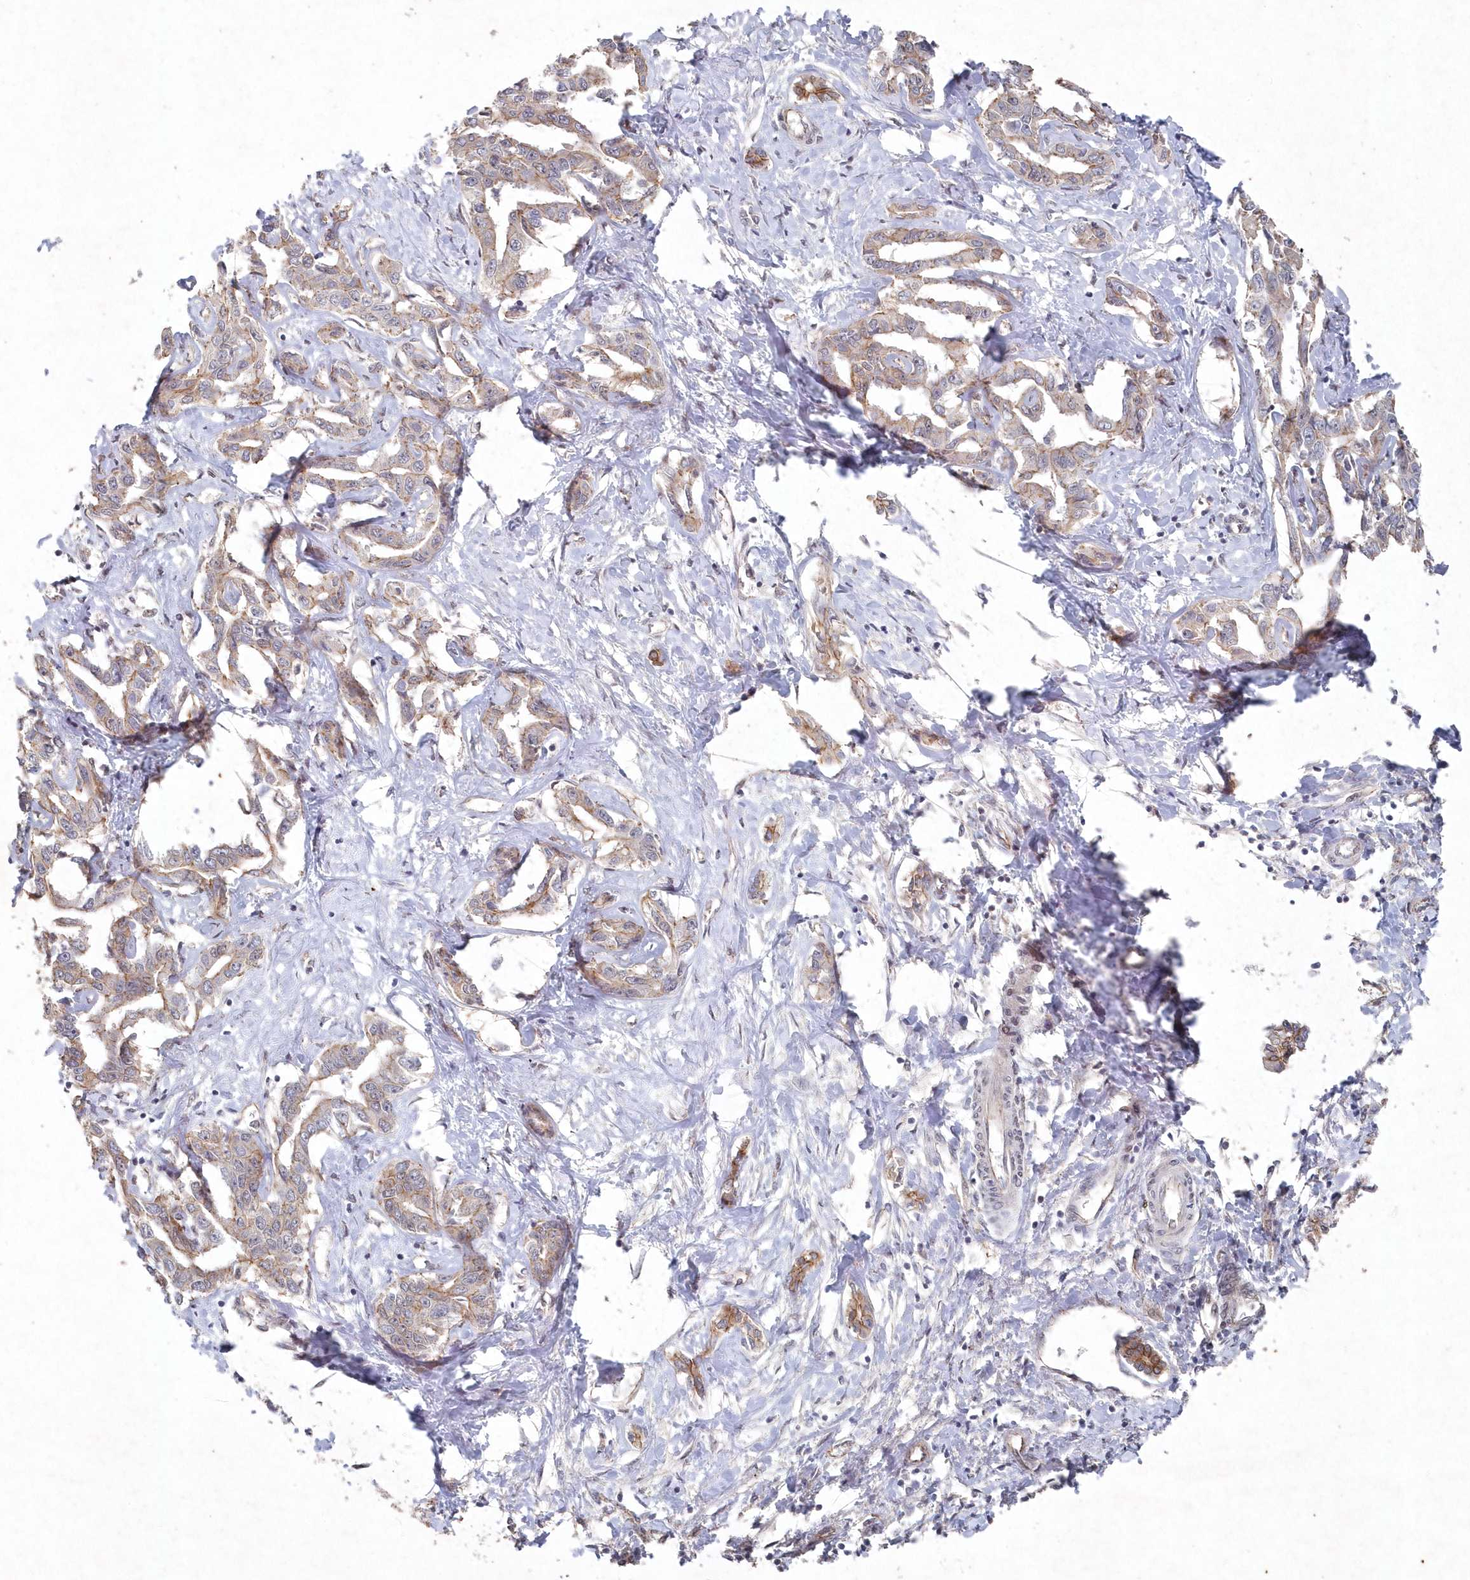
{"staining": {"intensity": "weak", "quantity": "25%-75%", "location": "cytoplasmic/membranous"}, "tissue": "liver cancer", "cell_type": "Tumor cells", "image_type": "cancer", "snomed": [{"axis": "morphology", "description": "Cholangiocarcinoma"}, {"axis": "topography", "description": "Liver"}], "caption": "DAB immunohistochemical staining of cholangiocarcinoma (liver) exhibits weak cytoplasmic/membranous protein positivity in about 25%-75% of tumor cells. The staining was performed using DAB to visualize the protein expression in brown, while the nuclei were stained in blue with hematoxylin (Magnification: 20x).", "gene": "VSIG2", "patient": {"sex": "male", "age": 59}}